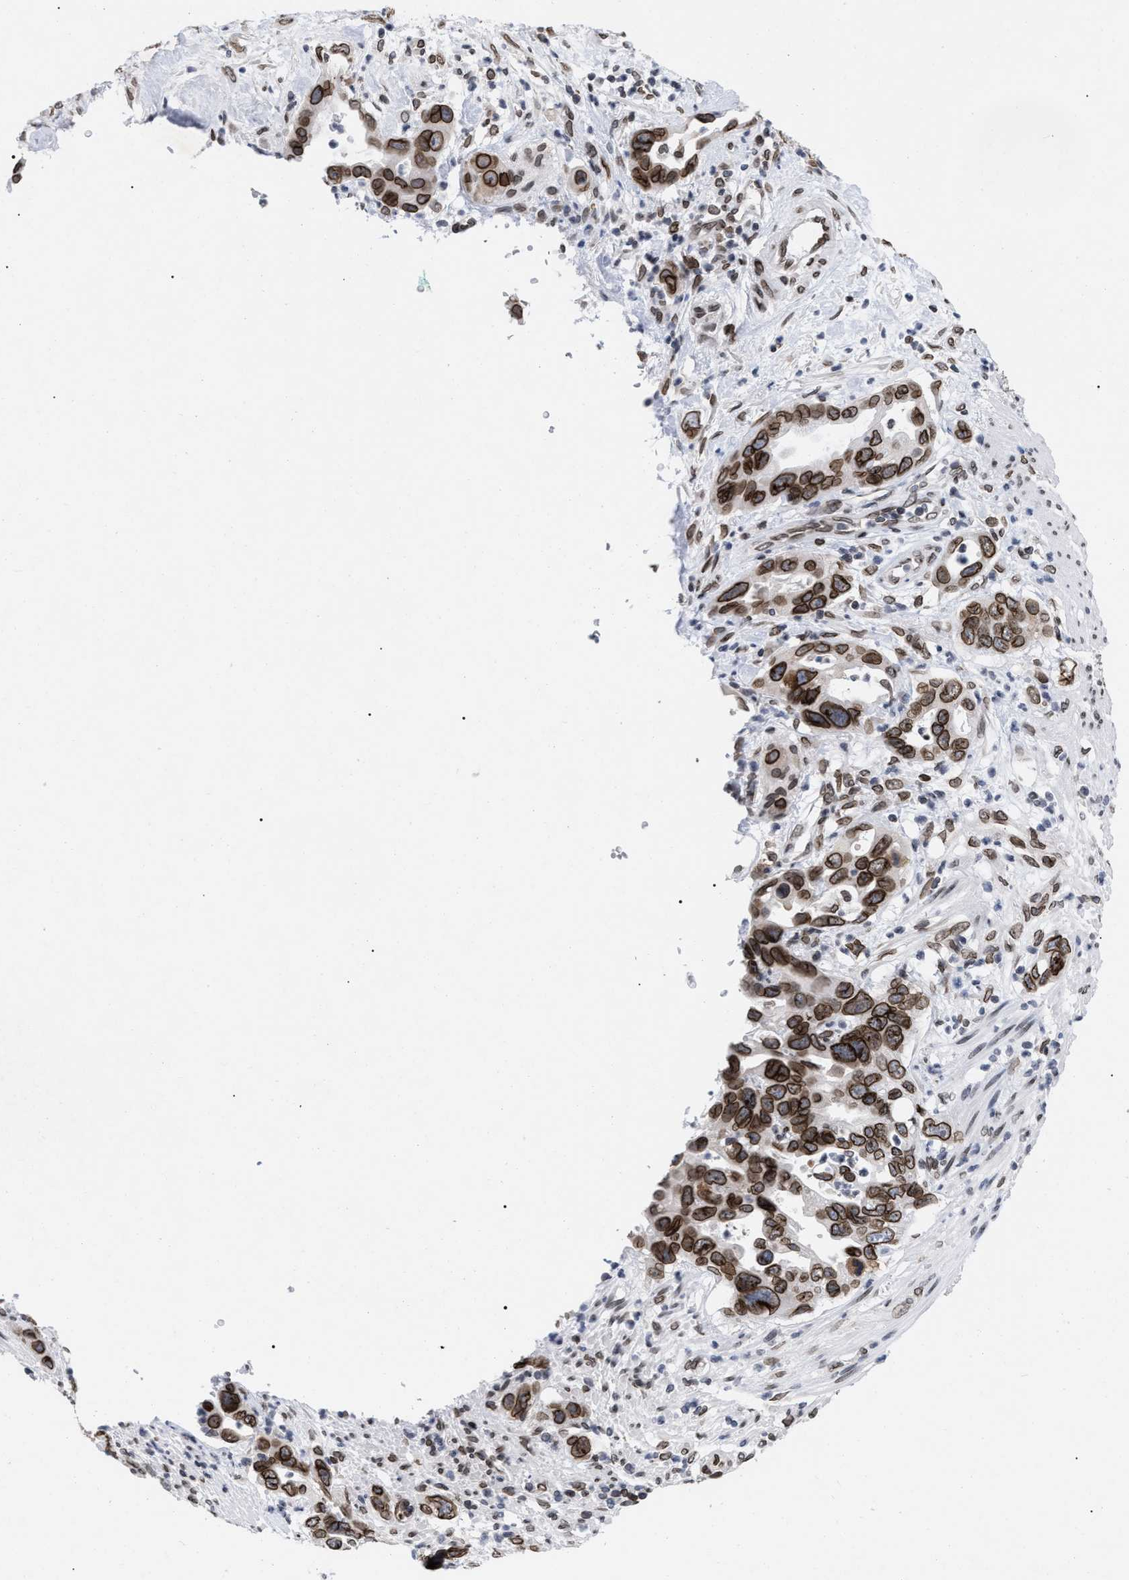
{"staining": {"intensity": "strong", "quantity": ">75%", "location": "cytoplasmic/membranous,nuclear"}, "tissue": "pancreatic cancer", "cell_type": "Tumor cells", "image_type": "cancer", "snomed": [{"axis": "morphology", "description": "Adenocarcinoma, NOS"}, {"axis": "topography", "description": "Pancreas"}], "caption": "Pancreatic cancer was stained to show a protein in brown. There is high levels of strong cytoplasmic/membranous and nuclear staining in approximately >75% of tumor cells. Using DAB (3,3'-diaminobenzidine) (brown) and hematoxylin (blue) stains, captured at high magnification using brightfield microscopy.", "gene": "TPR", "patient": {"sex": "female", "age": 70}}